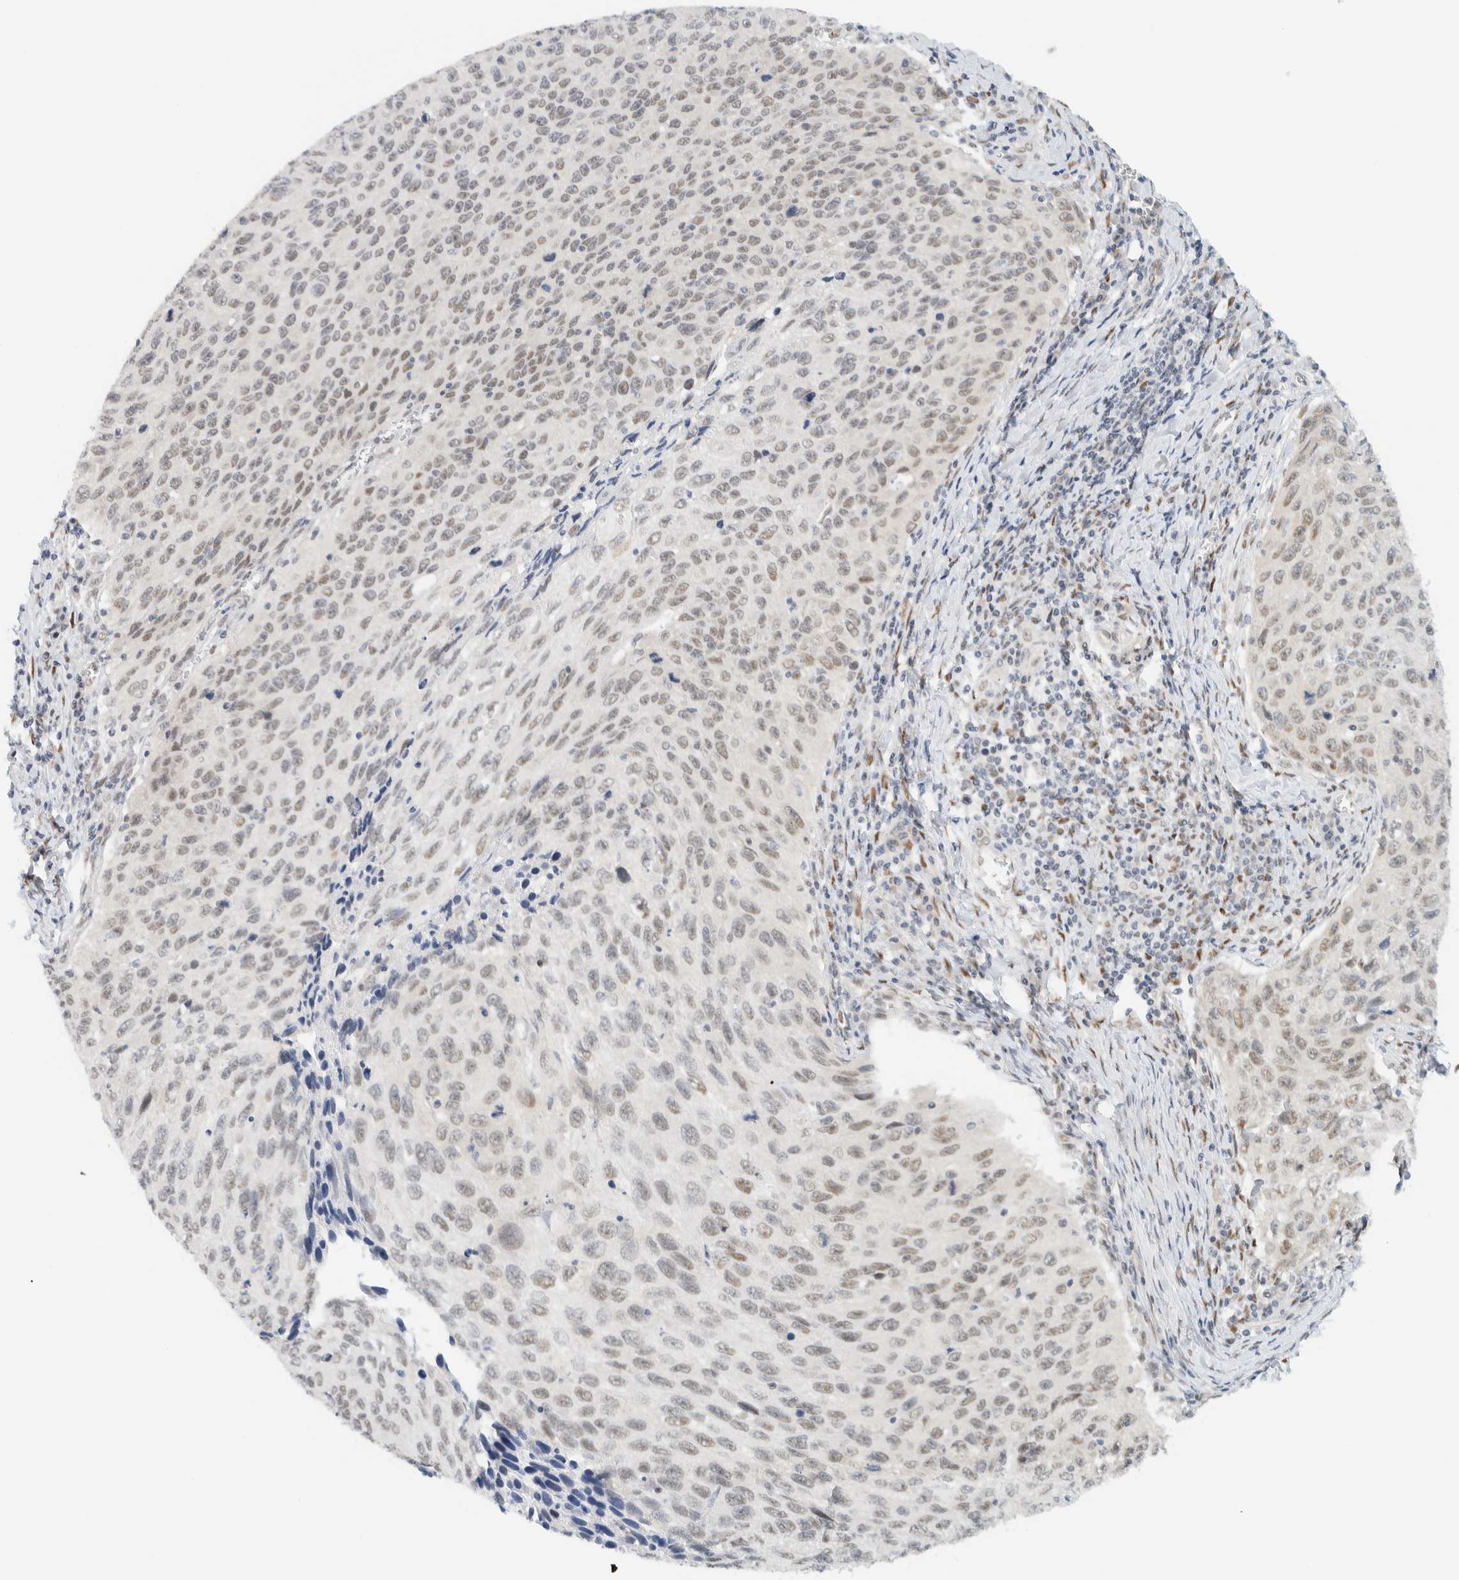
{"staining": {"intensity": "weak", "quantity": "<25%", "location": "nuclear"}, "tissue": "cervical cancer", "cell_type": "Tumor cells", "image_type": "cancer", "snomed": [{"axis": "morphology", "description": "Squamous cell carcinoma, NOS"}, {"axis": "topography", "description": "Cervix"}], "caption": "Cervical squamous cell carcinoma was stained to show a protein in brown. There is no significant expression in tumor cells.", "gene": "ZNF683", "patient": {"sex": "female", "age": 53}}